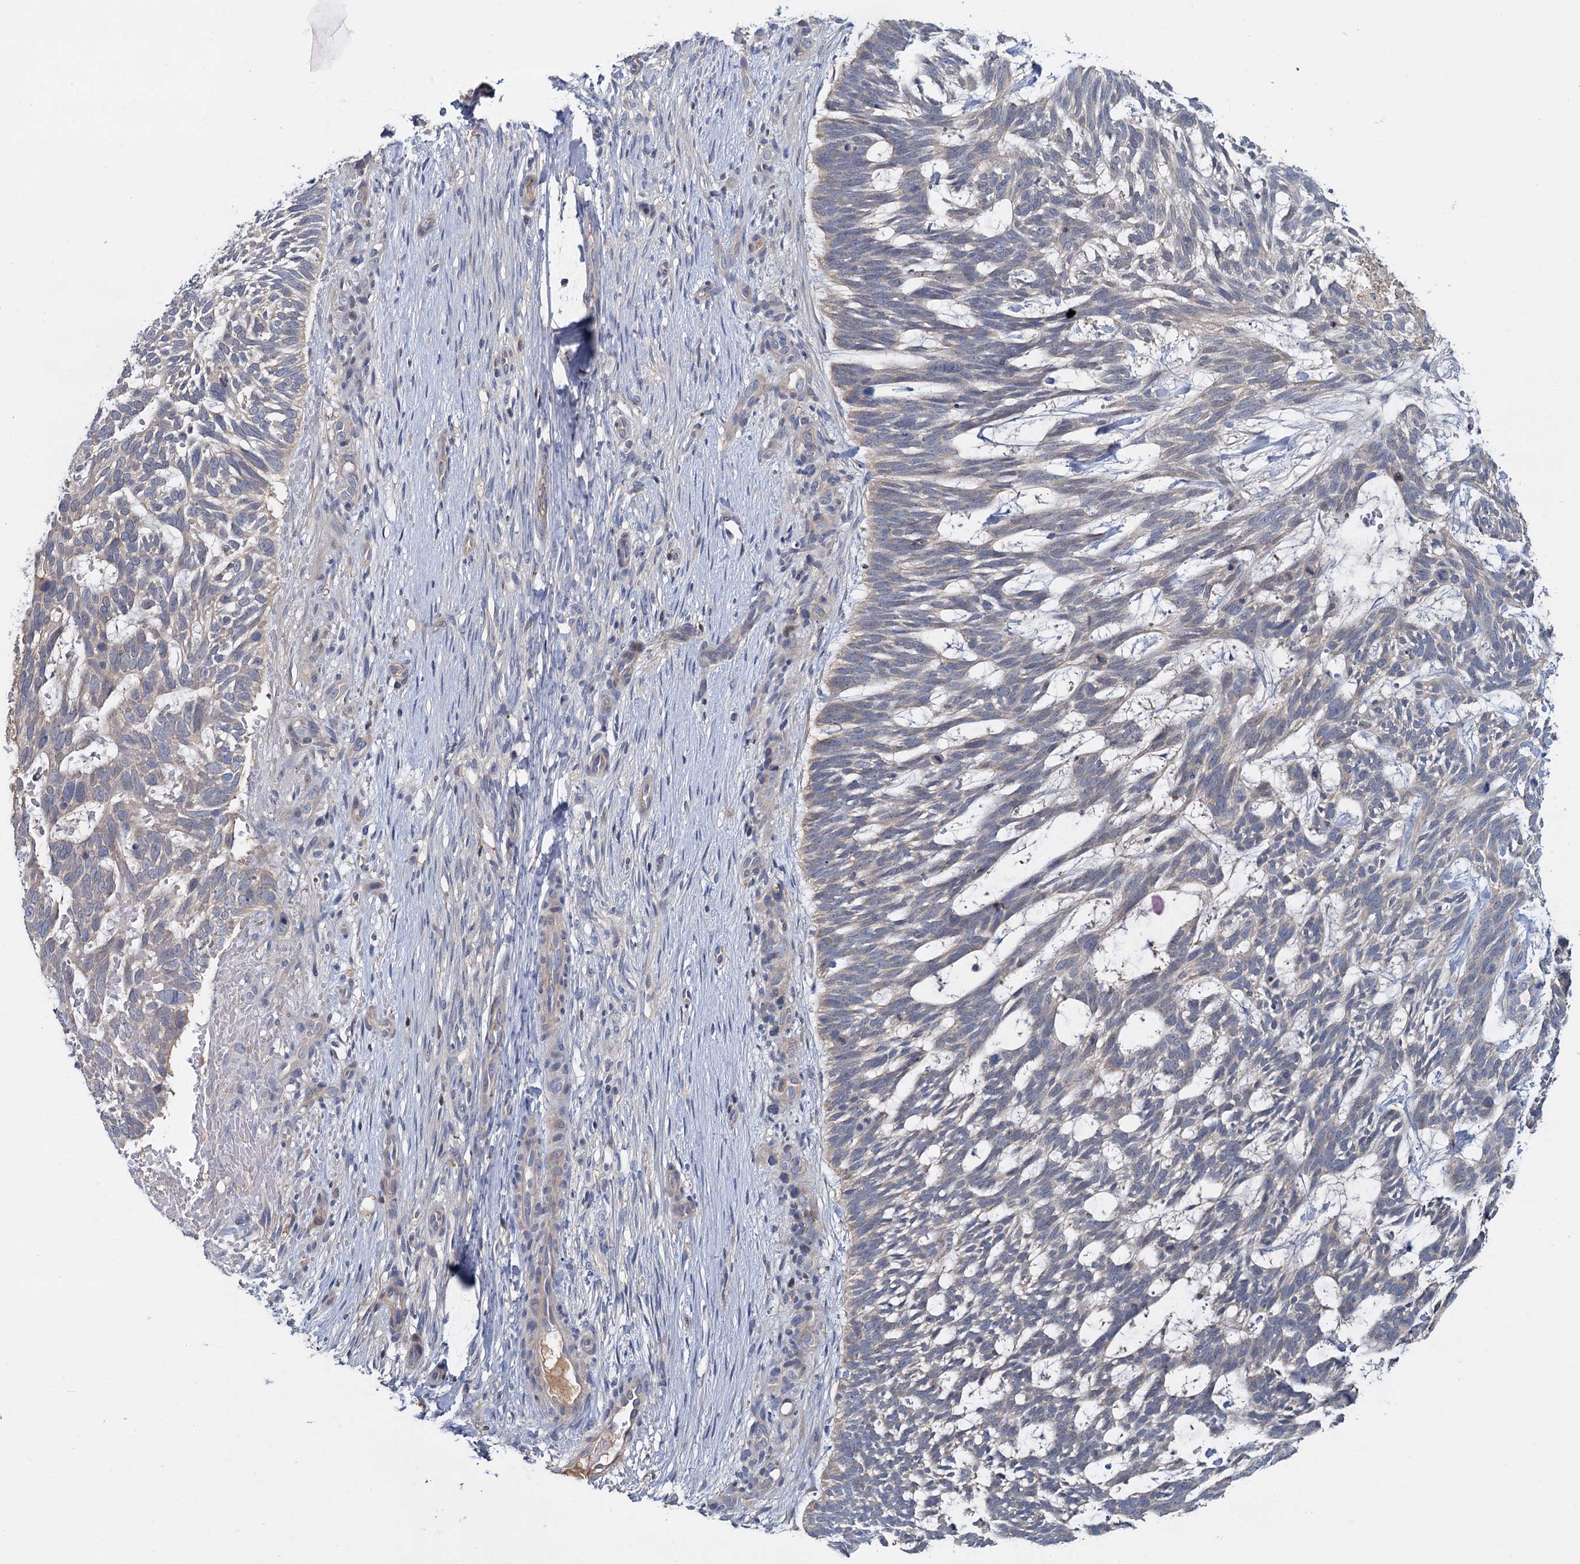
{"staining": {"intensity": "negative", "quantity": "none", "location": "none"}, "tissue": "skin cancer", "cell_type": "Tumor cells", "image_type": "cancer", "snomed": [{"axis": "morphology", "description": "Basal cell carcinoma"}, {"axis": "topography", "description": "Skin"}], "caption": "High magnification brightfield microscopy of skin cancer (basal cell carcinoma) stained with DAB (brown) and counterstained with hematoxylin (blue): tumor cells show no significant expression.", "gene": "ACSM3", "patient": {"sex": "male", "age": 88}}